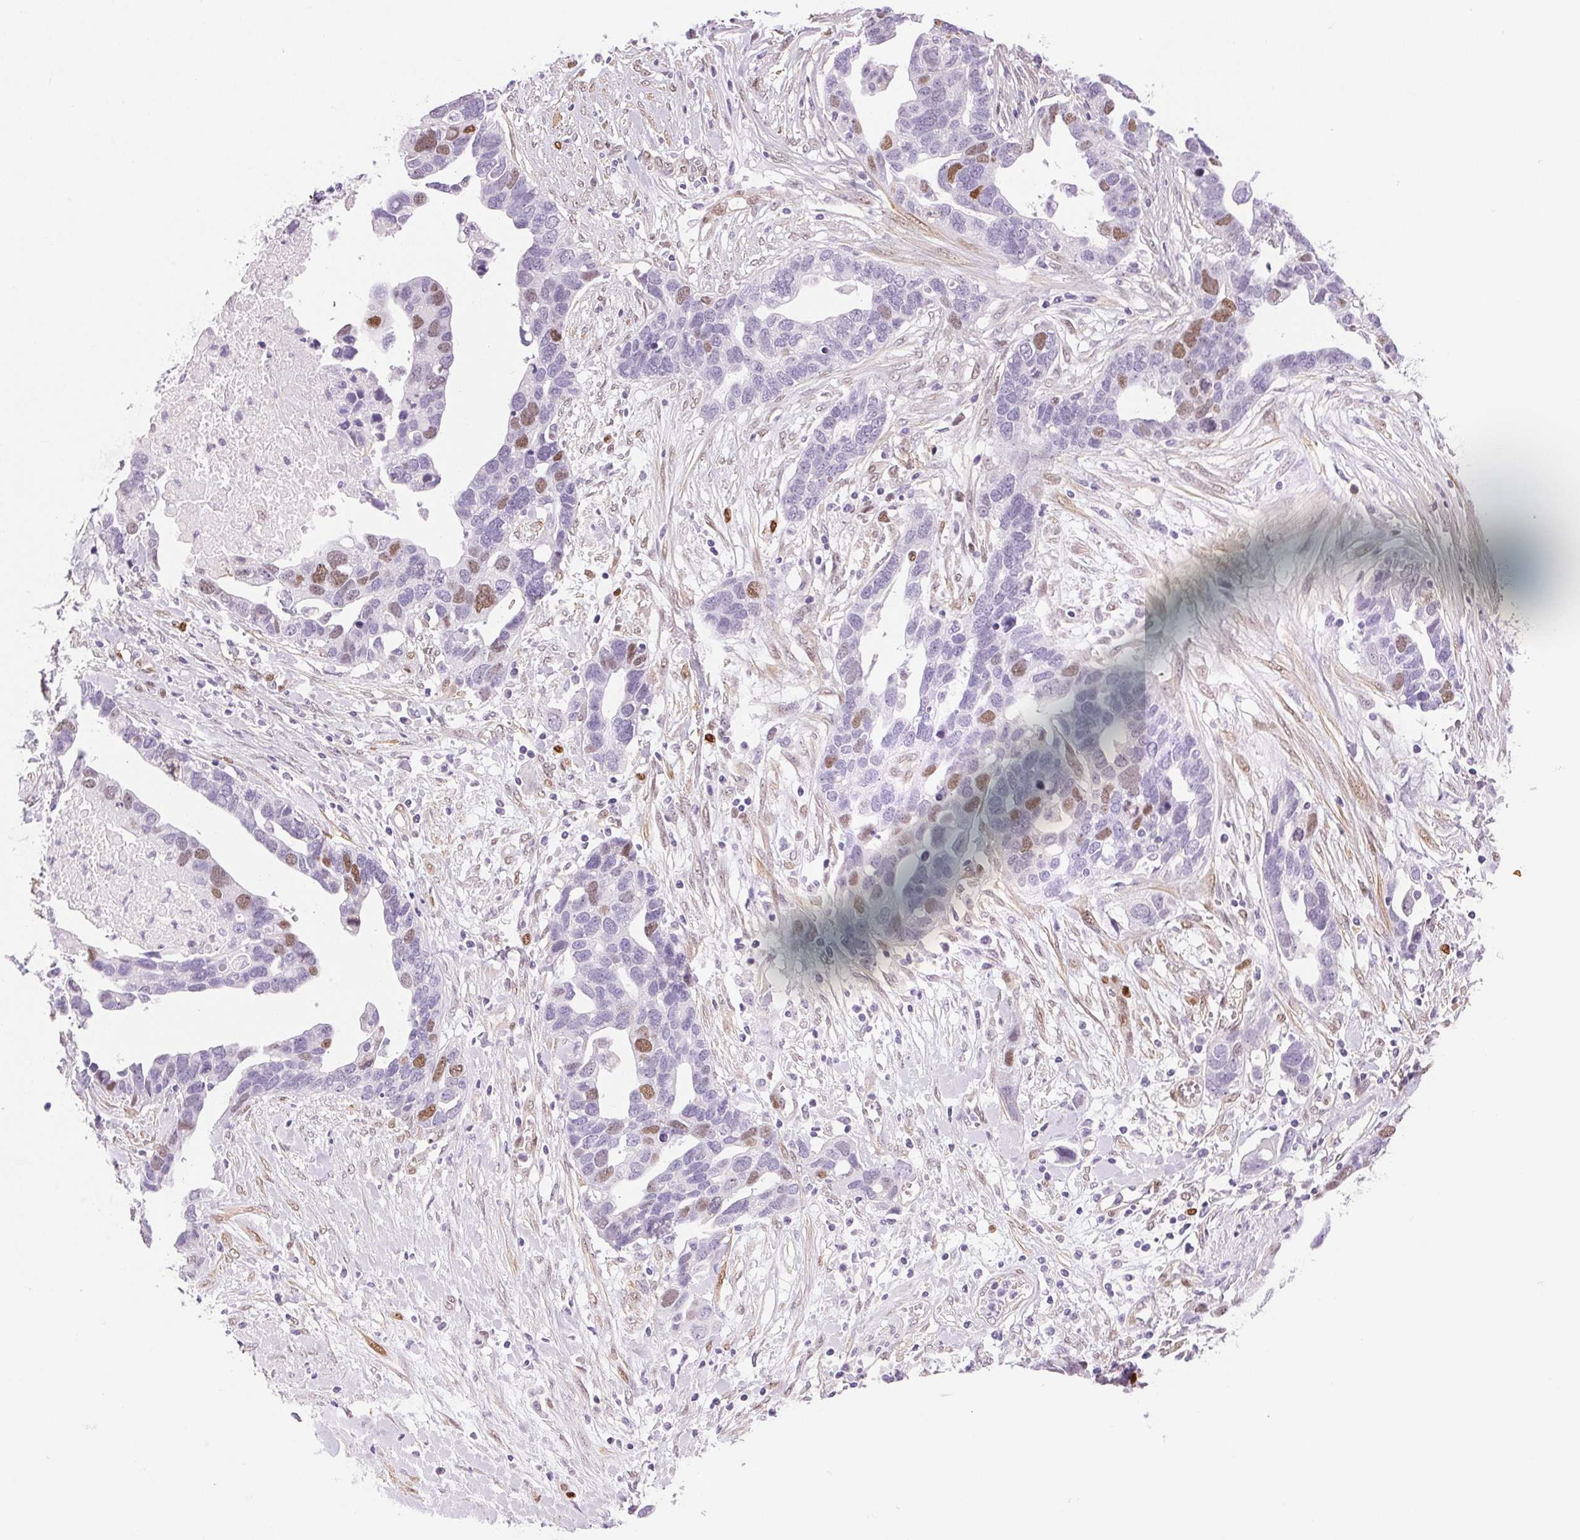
{"staining": {"intensity": "moderate", "quantity": "<25%", "location": "nuclear"}, "tissue": "ovarian cancer", "cell_type": "Tumor cells", "image_type": "cancer", "snomed": [{"axis": "morphology", "description": "Cystadenocarcinoma, serous, NOS"}, {"axis": "topography", "description": "Ovary"}], "caption": "High-magnification brightfield microscopy of ovarian cancer (serous cystadenocarcinoma) stained with DAB (brown) and counterstained with hematoxylin (blue). tumor cells exhibit moderate nuclear staining is present in approximately<25% of cells.", "gene": "SMTN", "patient": {"sex": "female", "age": 54}}